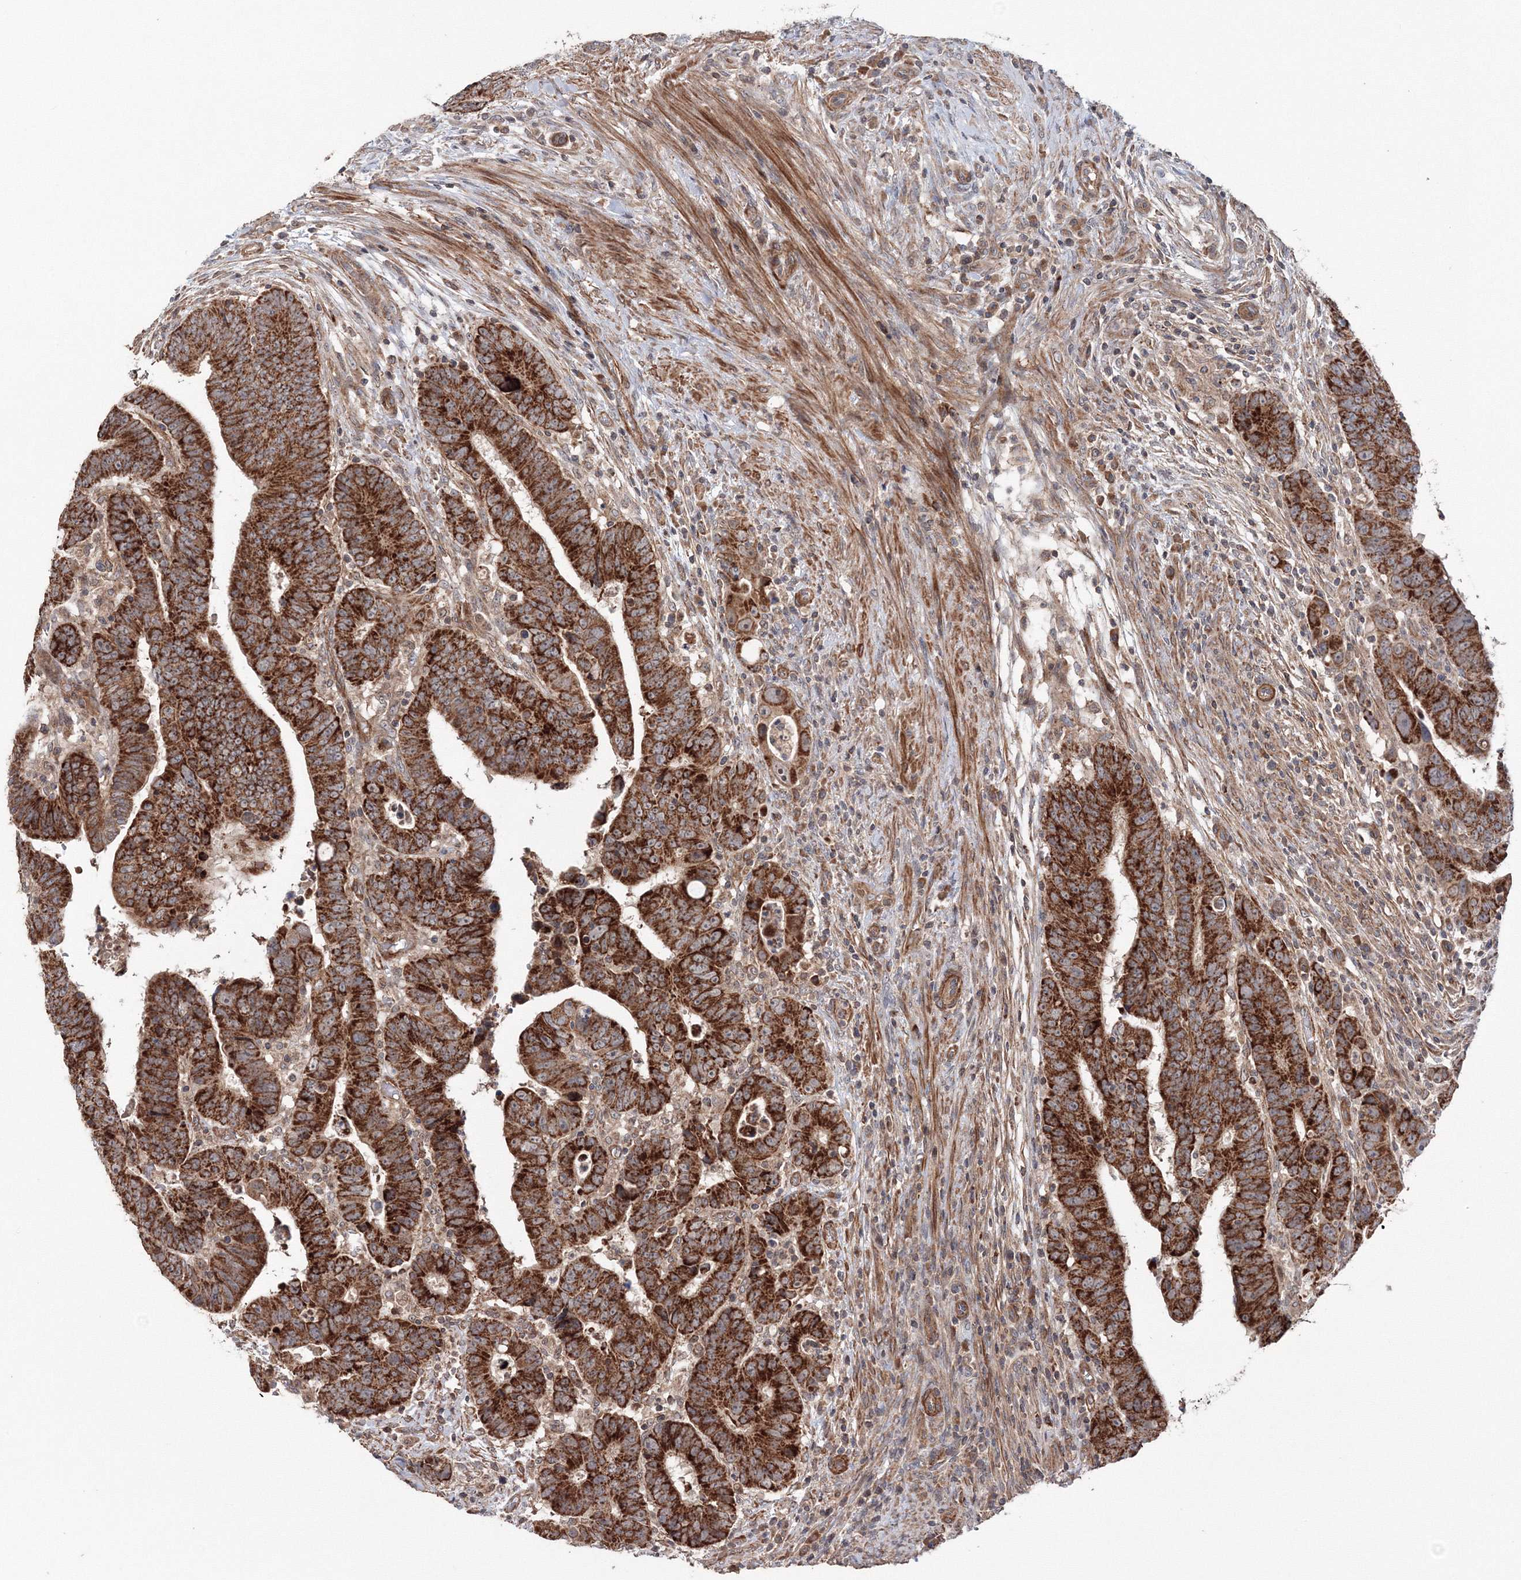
{"staining": {"intensity": "strong", "quantity": ">75%", "location": "cytoplasmic/membranous"}, "tissue": "colorectal cancer", "cell_type": "Tumor cells", "image_type": "cancer", "snomed": [{"axis": "morphology", "description": "Normal tissue, NOS"}, {"axis": "morphology", "description": "Adenocarcinoma, NOS"}, {"axis": "topography", "description": "Rectum"}], "caption": "Colorectal cancer stained with a protein marker exhibits strong staining in tumor cells.", "gene": "NOA1", "patient": {"sex": "female", "age": 65}}